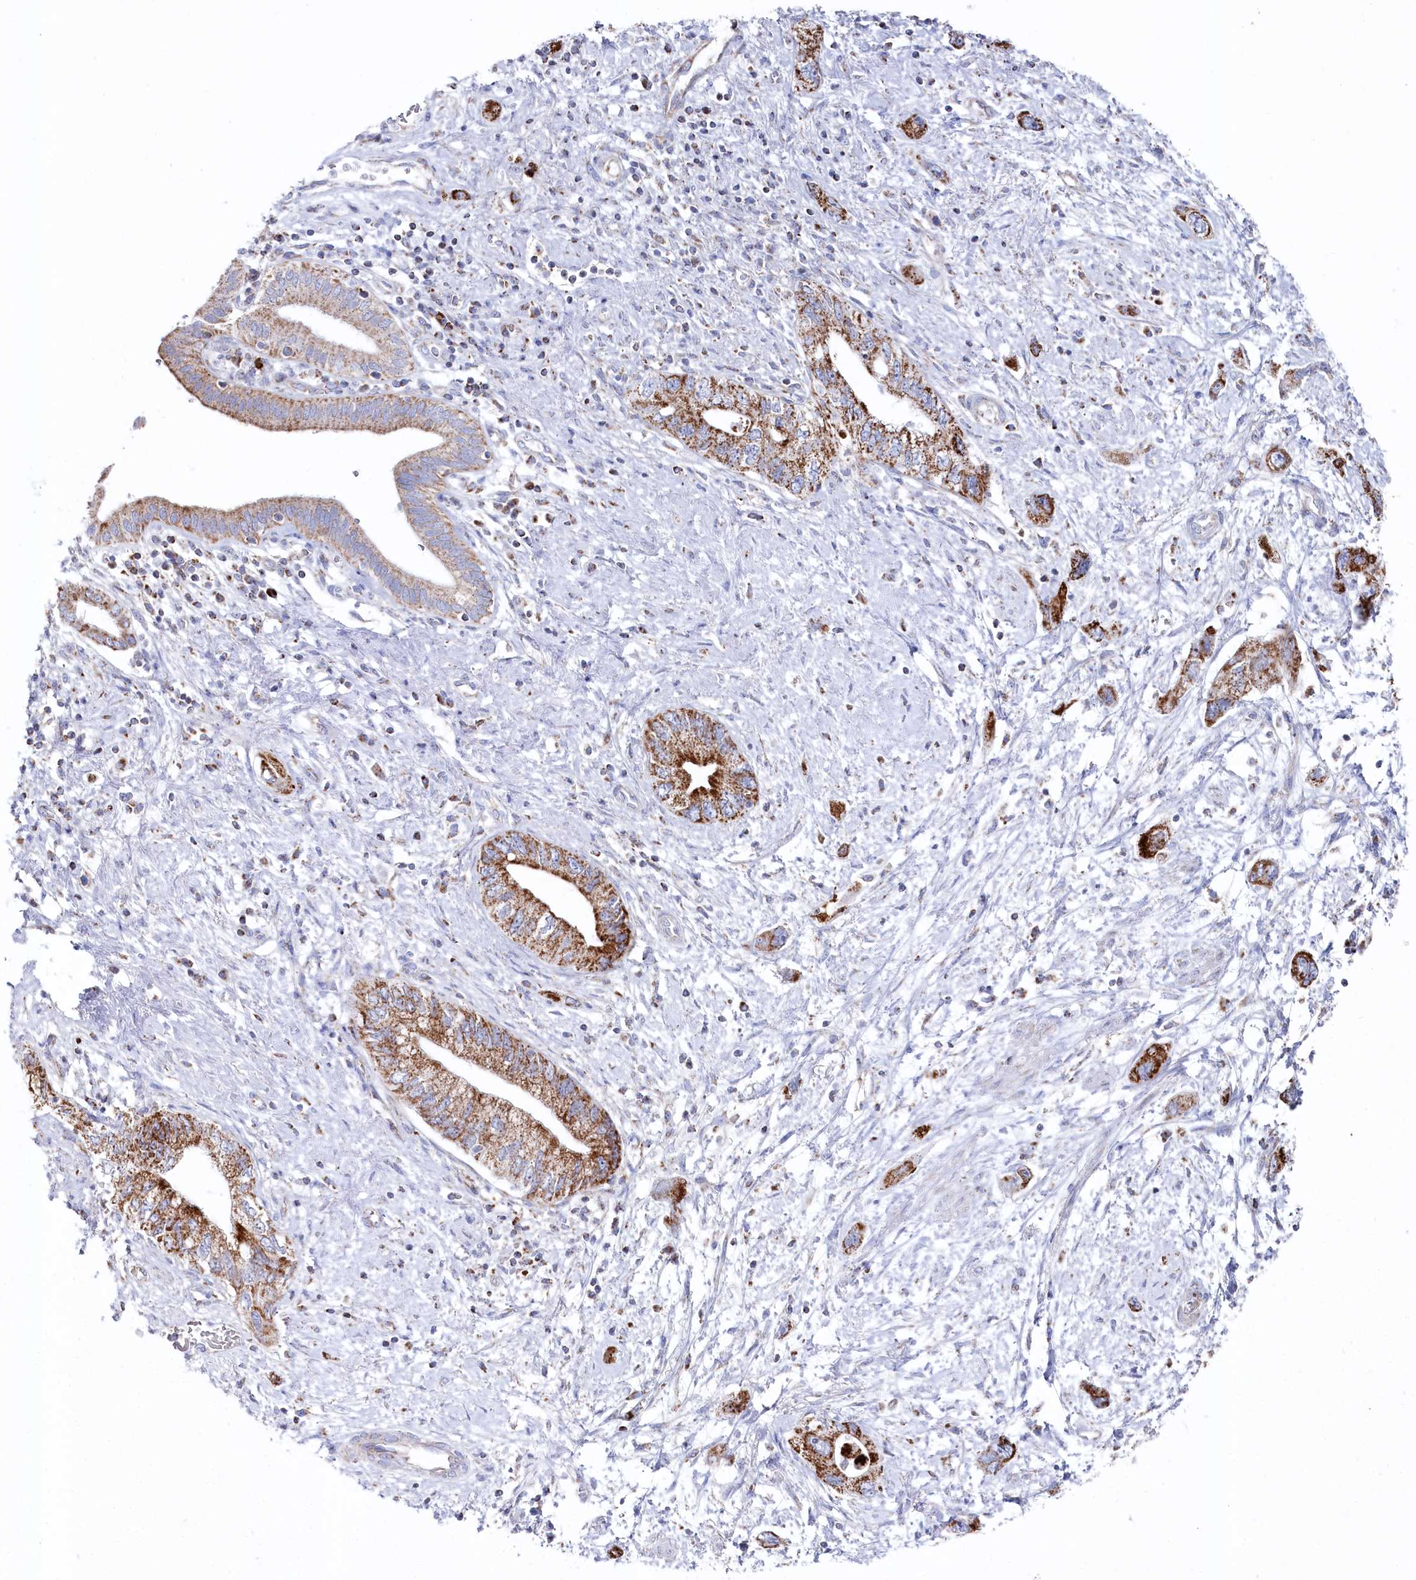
{"staining": {"intensity": "strong", "quantity": "25%-75%", "location": "cytoplasmic/membranous"}, "tissue": "pancreatic cancer", "cell_type": "Tumor cells", "image_type": "cancer", "snomed": [{"axis": "morphology", "description": "Adenocarcinoma, NOS"}, {"axis": "topography", "description": "Pancreas"}], "caption": "Immunohistochemistry of adenocarcinoma (pancreatic) reveals high levels of strong cytoplasmic/membranous positivity in about 25%-75% of tumor cells.", "gene": "GLS2", "patient": {"sex": "female", "age": 73}}